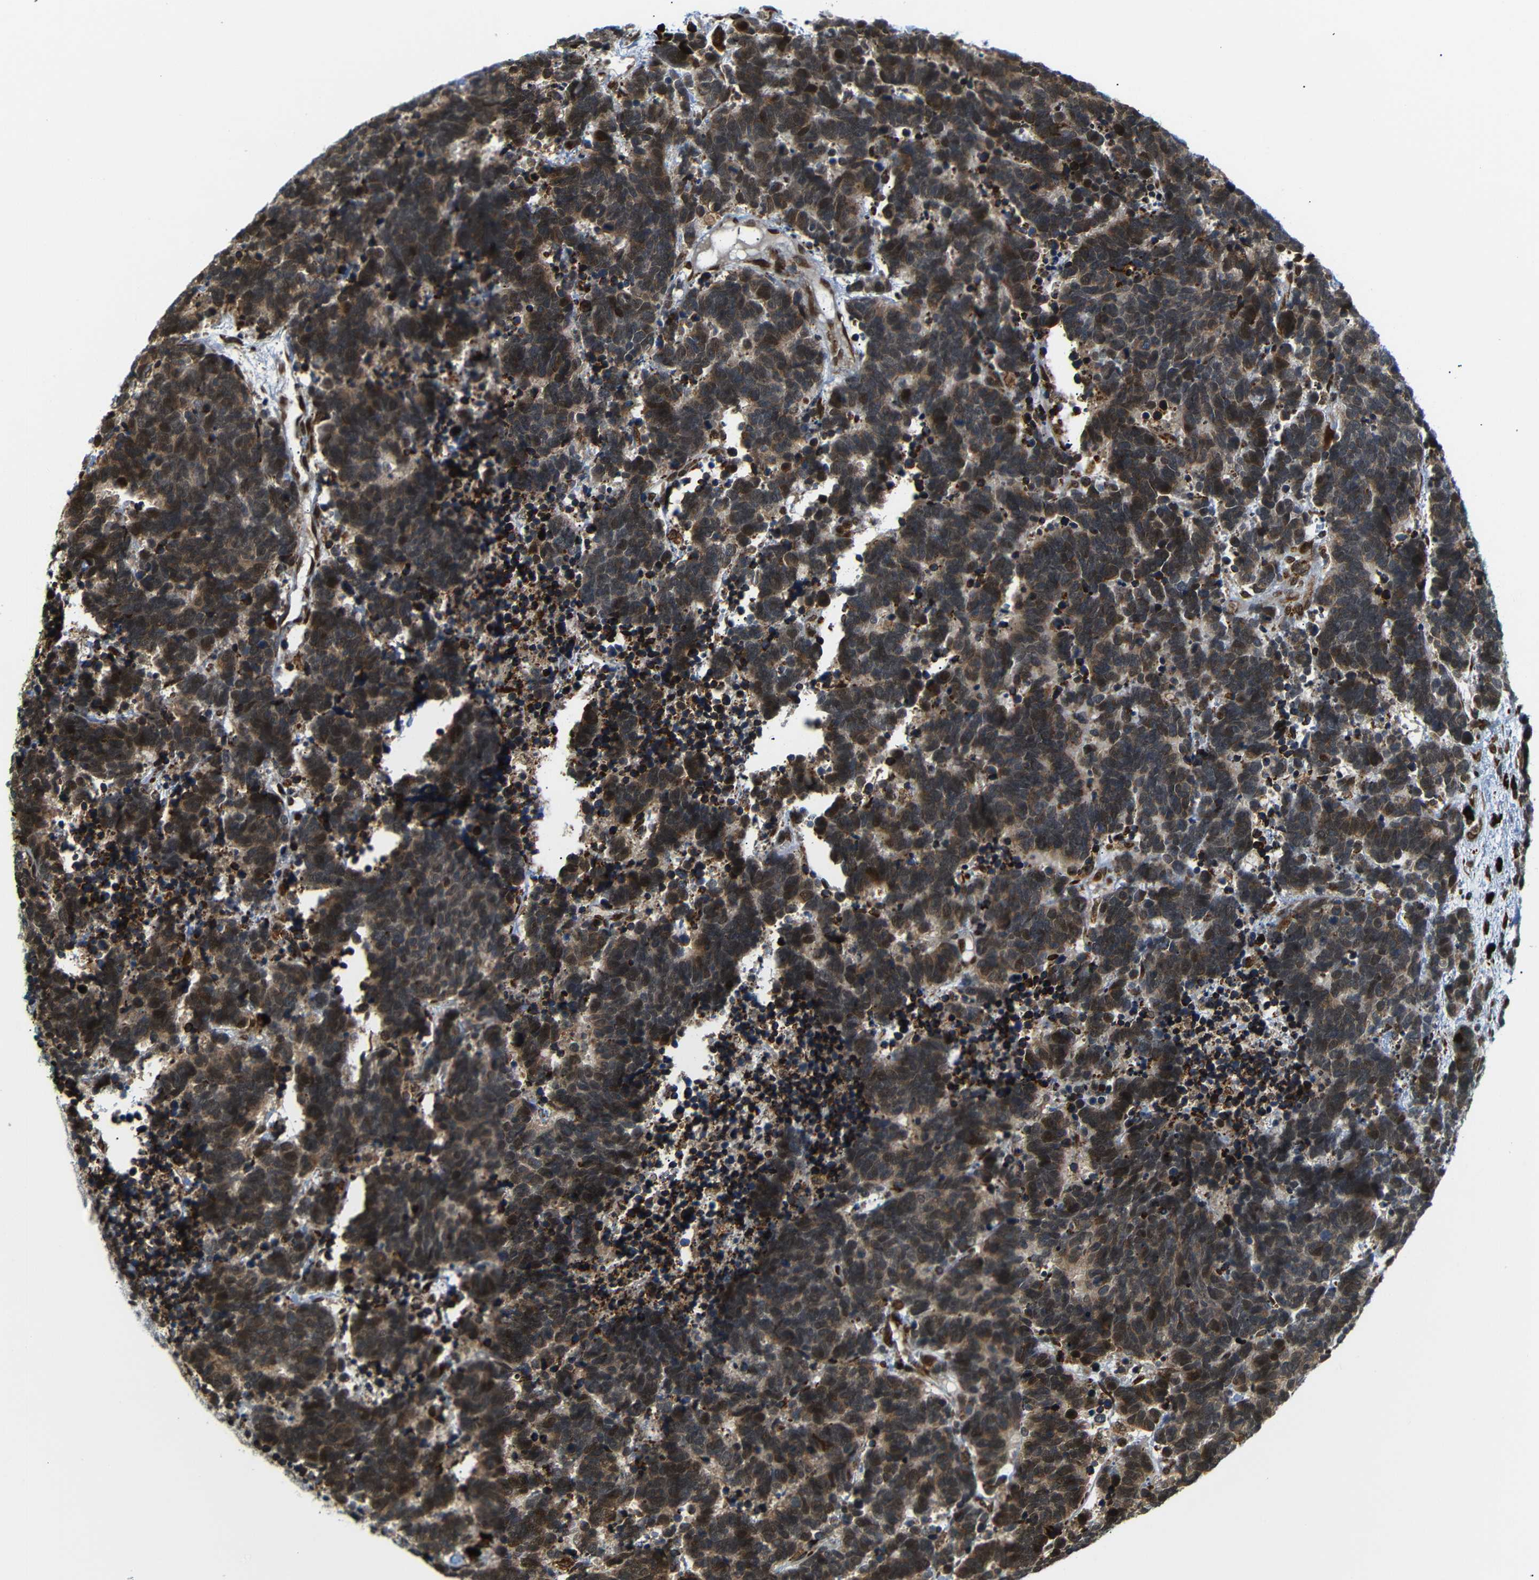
{"staining": {"intensity": "moderate", "quantity": ">75%", "location": "cytoplasmic/membranous,nuclear"}, "tissue": "carcinoid", "cell_type": "Tumor cells", "image_type": "cancer", "snomed": [{"axis": "morphology", "description": "Carcinoma, NOS"}, {"axis": "morphology", "description": "Carcinoid, malignant, NOS"}, {"axis": "topography", "description": "Urinary bladder"}], "caption": "Tumor cells display medium levels of moderate cytoplasmic/membranous and nuclear expression in about >75% of cells in human malignant carcinoid.", "gene": "SPCS2", "patient": {"sex": "male", "age": 57}}